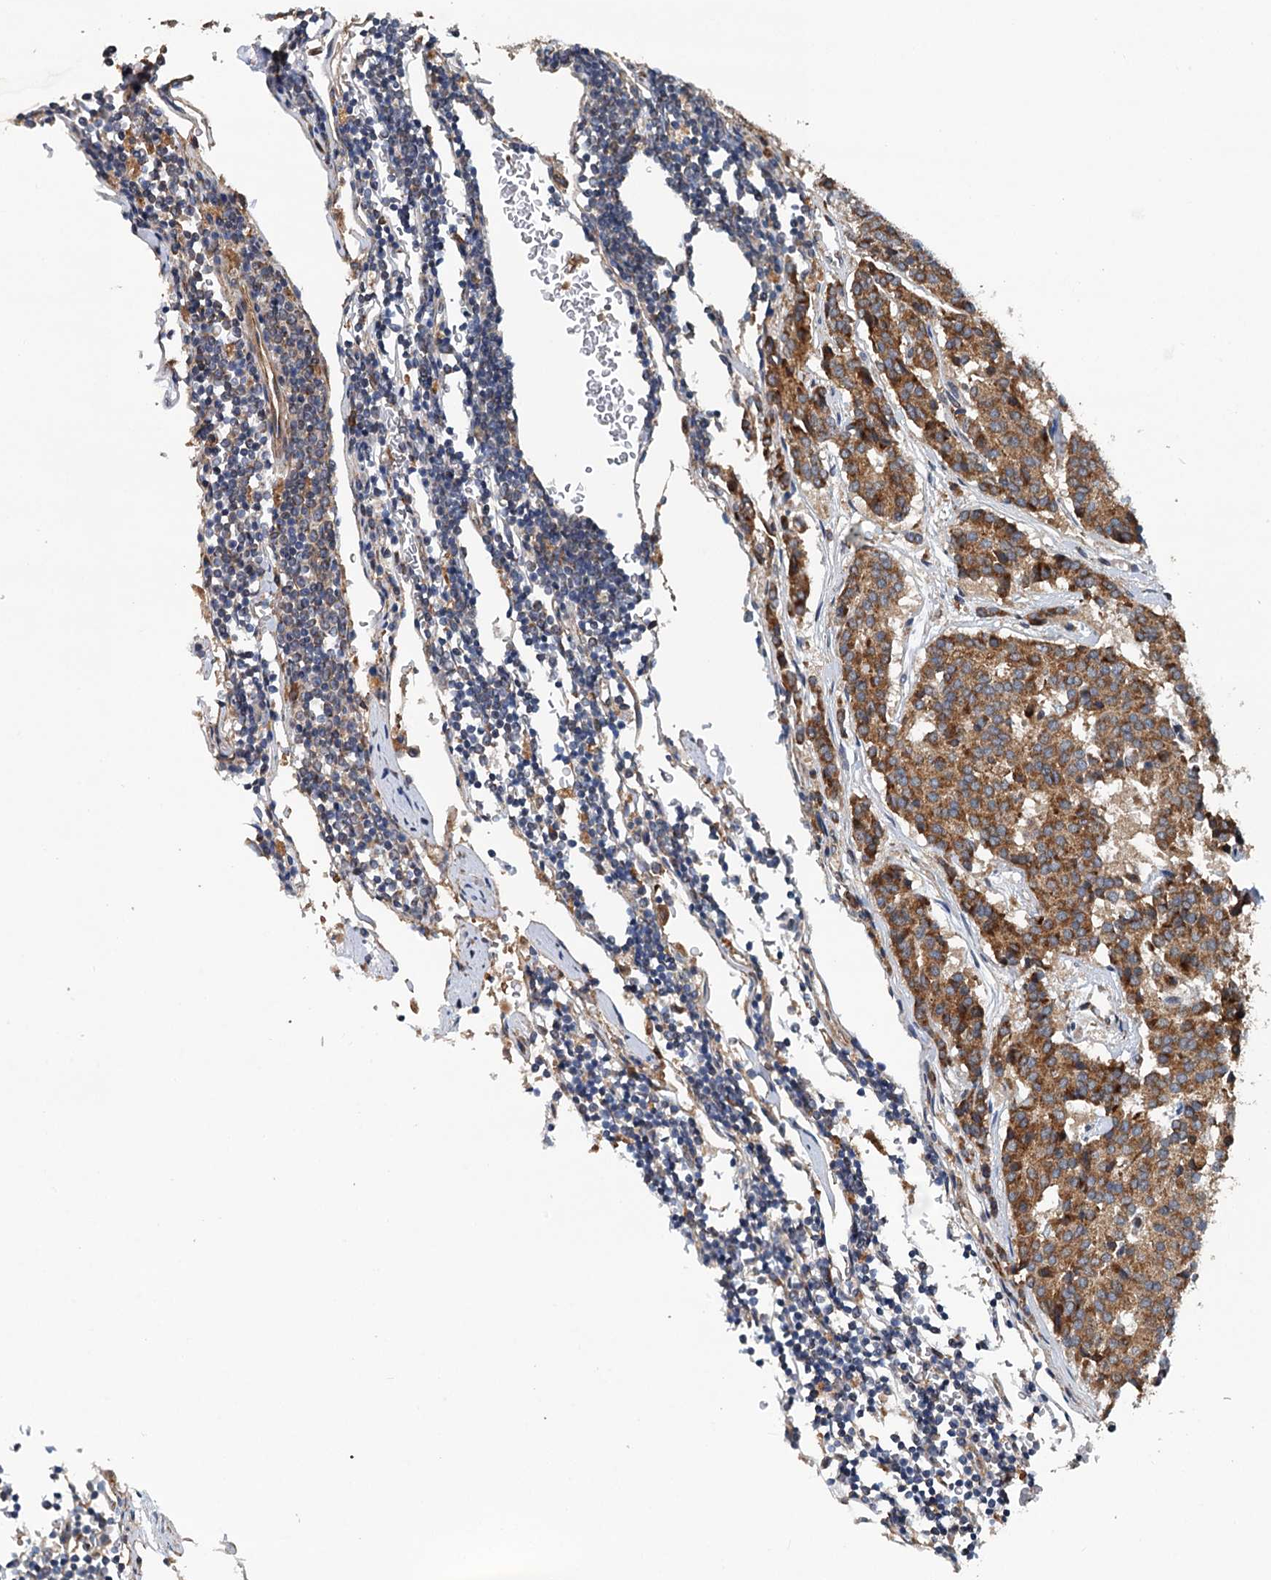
{"staining": {"intensity": "strong", "quantity": ">75%", "location": "cytoplasmic/membranous"}, "tissue": "carcinoid", "cell_type": "Tumor cells", "image_type": "cancer", "snomed": [{"axis": "morphology", "description": "Carcinoid, malignant, NOS"}, {"axis": "topography", "description": "Pancreas"}], "caption": "High-power microscopy captured an immunohistochemistry (IHC) photomicrograph of carcinoid, revealing strong cytoplasmic/membranous expression in about >75% of tumor cells.", "gene": "LRRK2", "patient": {"sex": "female", "age": 54}}